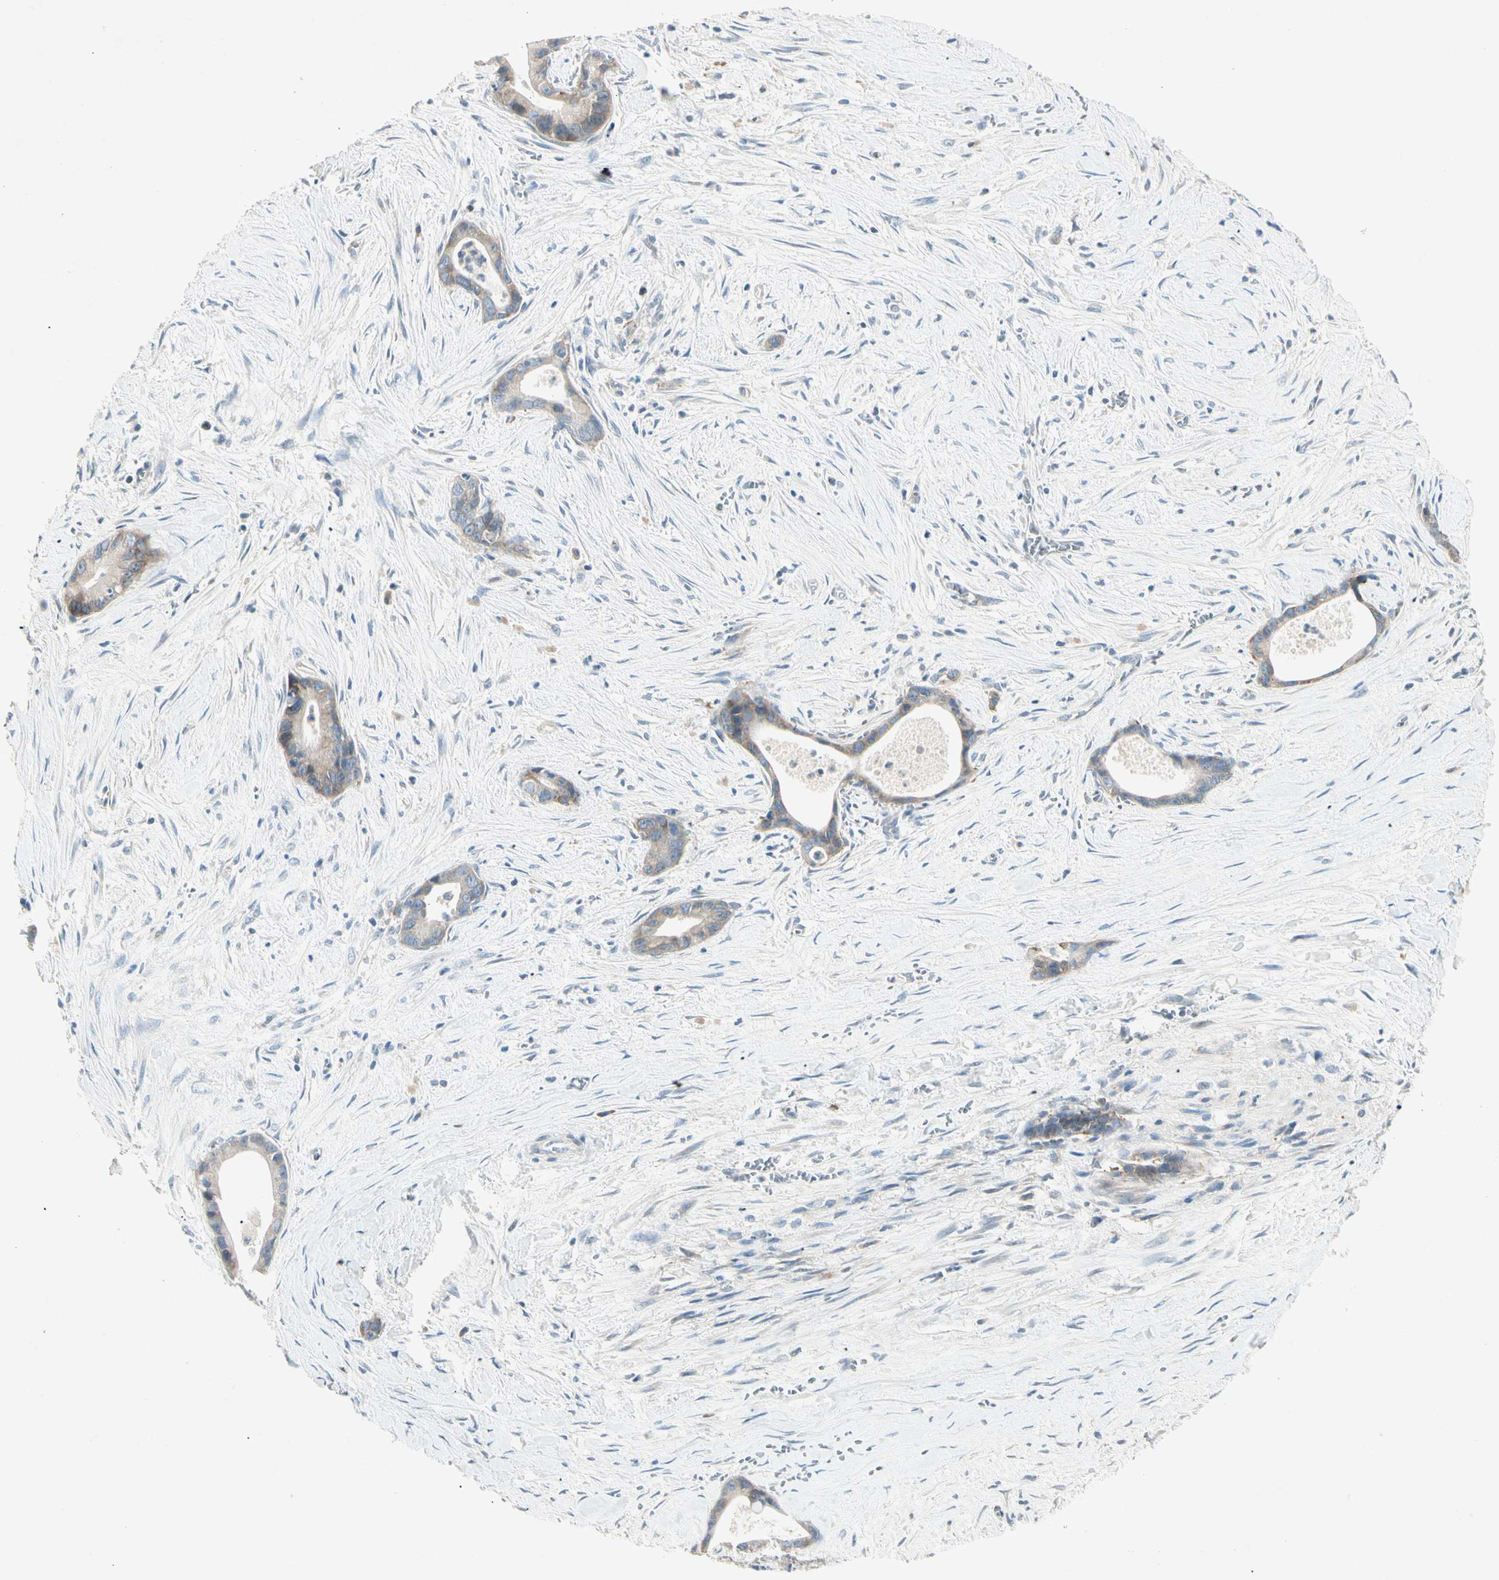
{"staining": {"intensity": "weak", "quantity": ">75%", "location": "cytoplasmic/membranous"}, "tissue": "liver cancer", "cell_type": "Tumor cells", "image_type": "cancer", "snomed": [{"axis": "morphology", "description": "Cholangiocarcinoma"}, {"axis": "topography", "description": "Liver"}], "caption": "This histopathology image demonstrates IHC staining of human liver cancer (cholangiocarcinoma), with low weak cytoplasmic/membranous expression in about >75% of tumor cells.", "gene": "IL1R1", "patient": {"sex": "female", "age": 55}}